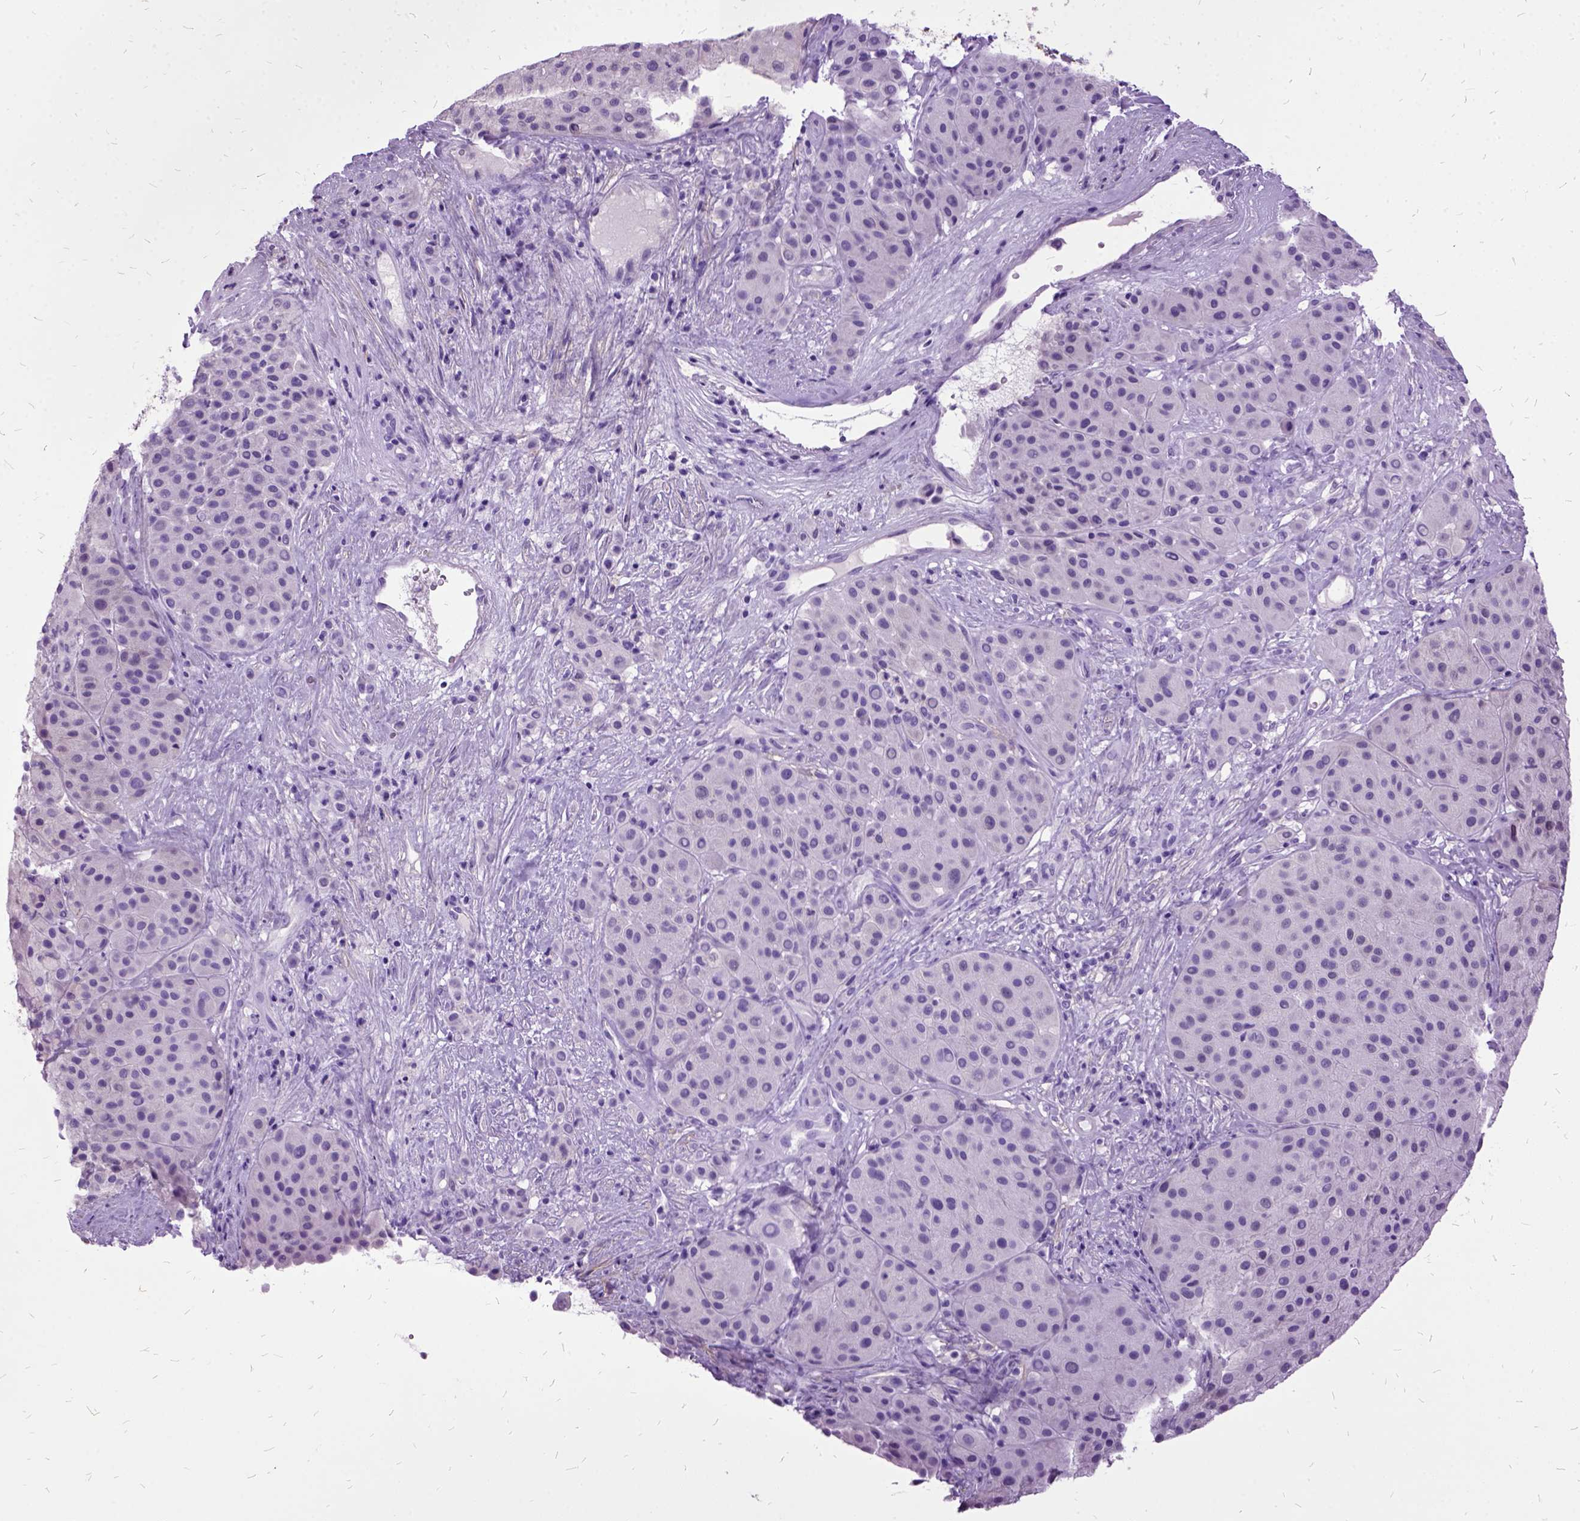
{"staining": {"intensity": "negative", "quantity": "none", "location": "none"}, "tissue": "melanoma", "cell_type": "Tumor cells", "image_type": "cancer", "snomed": [{"axis": "morphology", "description": "Malignant melanoma, Metastatic site"}, {"axis": "topography", "description": "Smooth muscle"}], "caption": "Melanoma was stained to show a protein in brown. There is no significant expression in tumor cells.", "gene": "MME", "patient": {"sex": "male", "age": 41}}